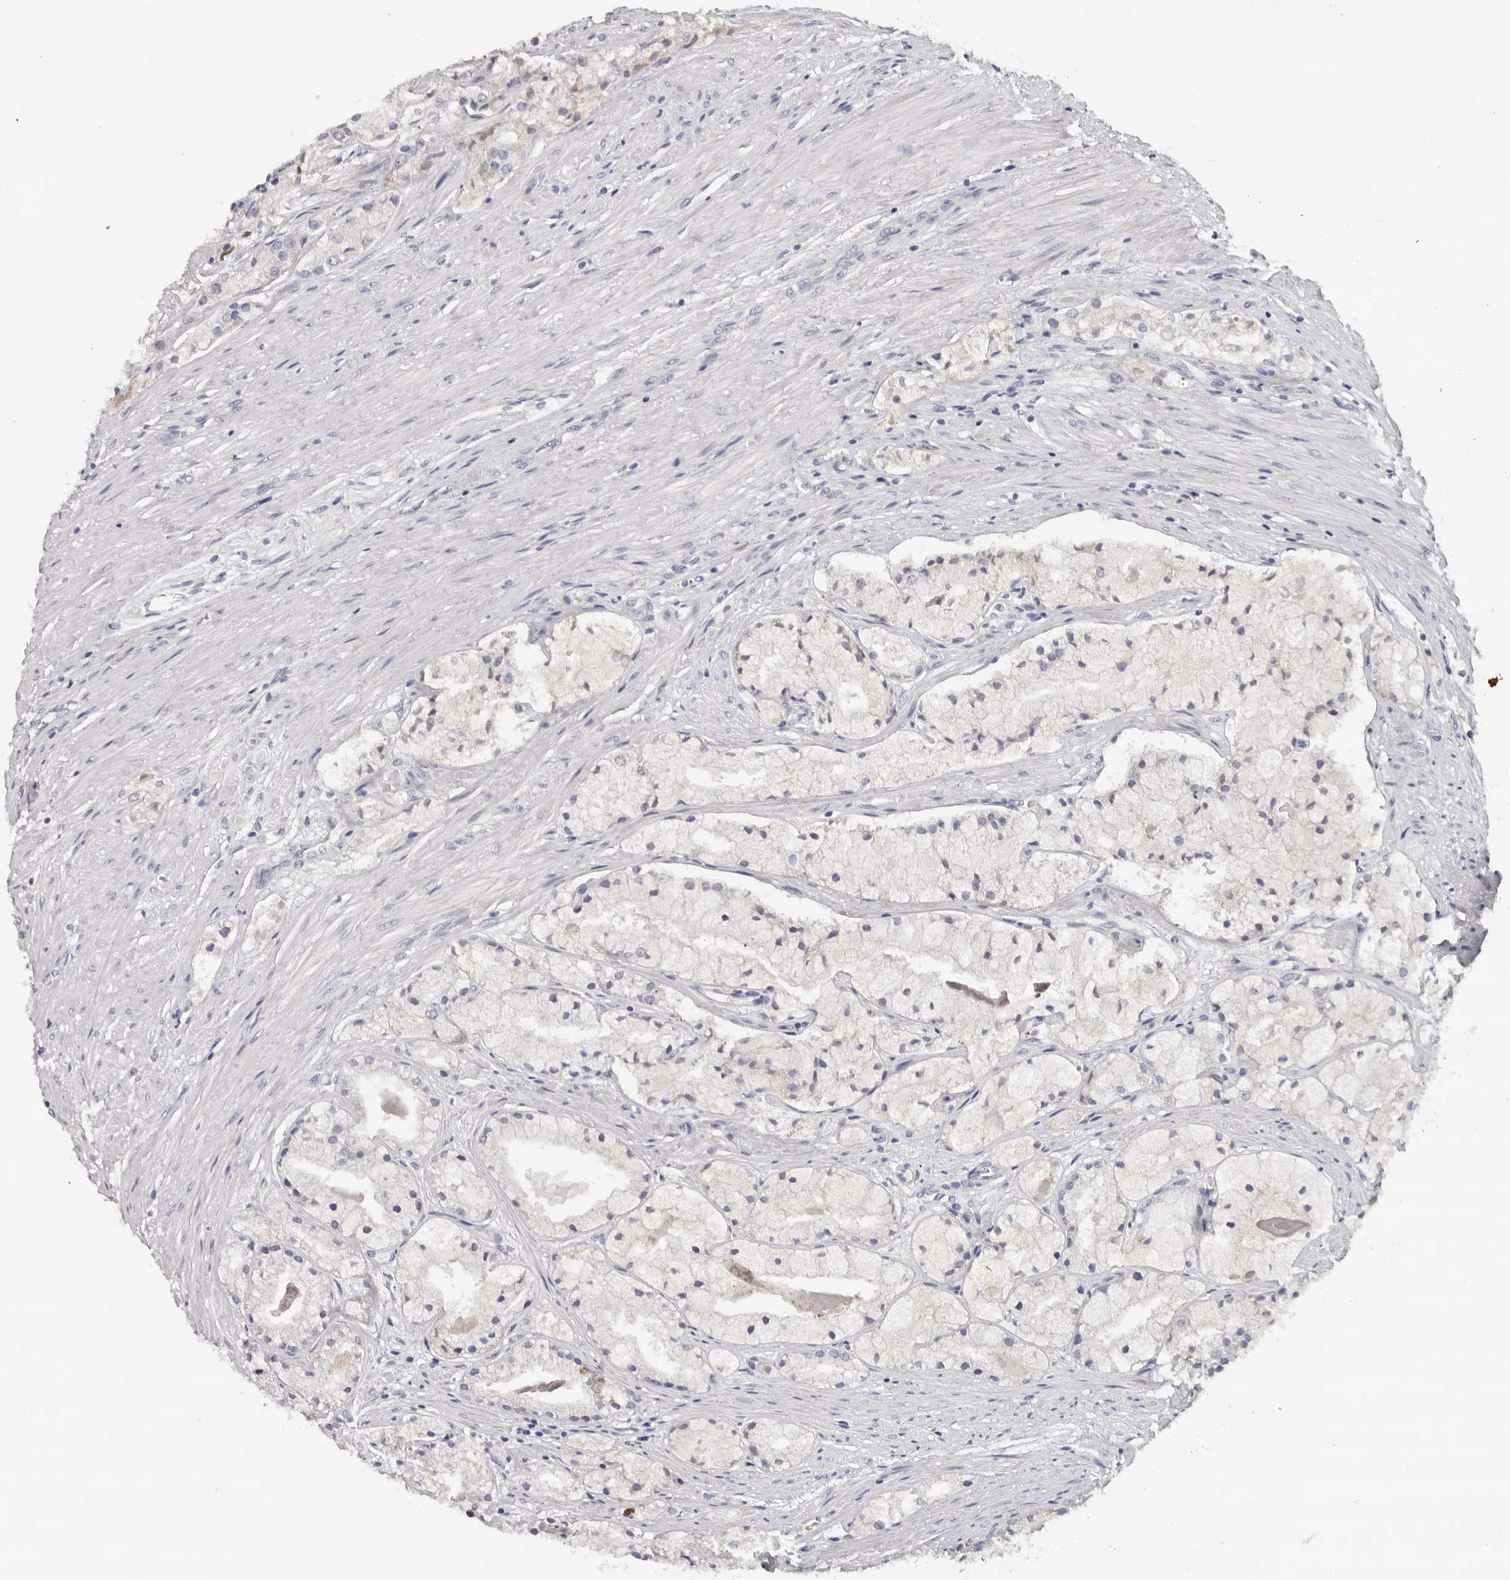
{"staining": {"intensity": "negative", "quantity": "none", "location": "none"}, "tissue": "prostate cancer", "cell_type": "Tumor cells", "image_type": "cancer", "snomed": [{"axis": "morphology", "description": "Adenocarcinoma, High grade"}, {"axis": "topography", "description": "Prostate"}], "caption": "The image demonstrates no significant expression in tumor cells of prostate cancer.", "gene": "KIF2B", "patient": {"sex": "male", "age": 50}}